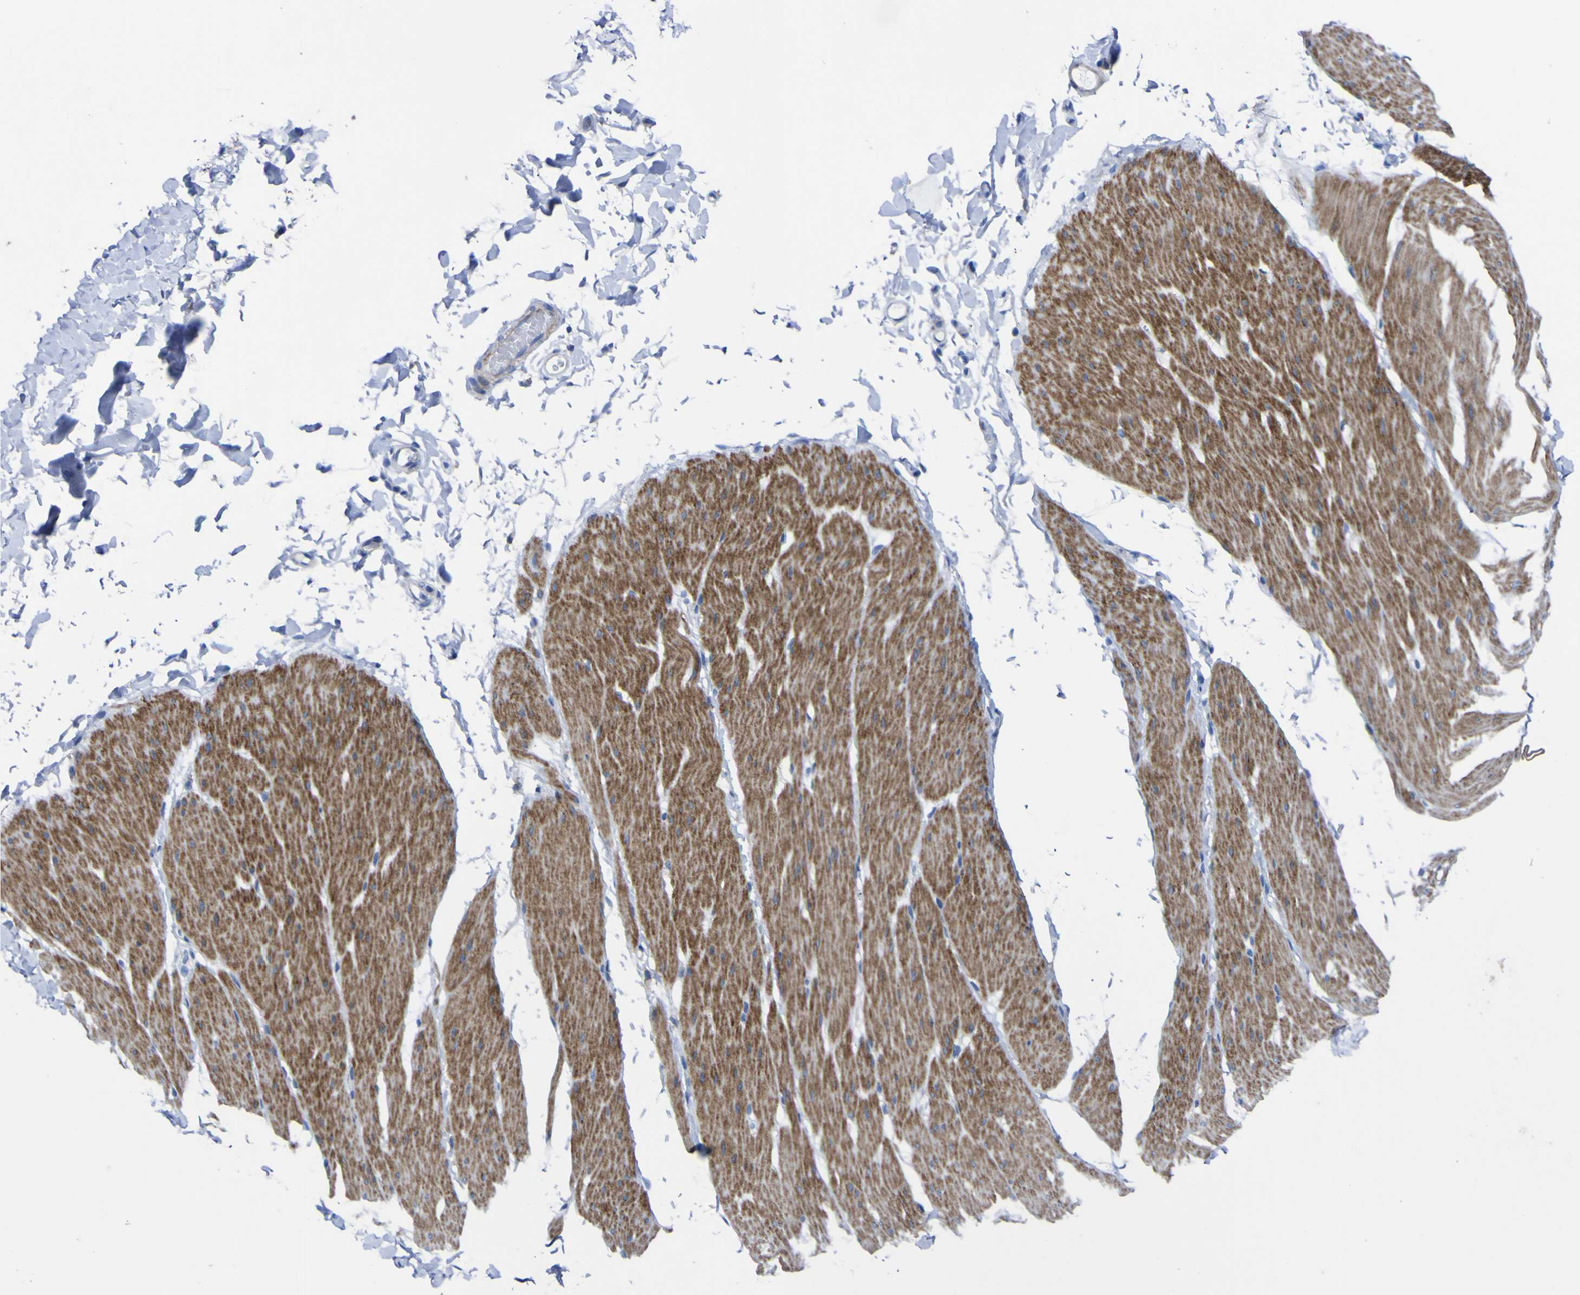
{"staining": {"intensity": "moderate", "quantity": ">75%", "location": "cytoplasmic/membranous"}, "tissue": "smooth muscle", "cell_type": "Smooth muscle cells", "image_type": "normal", "snomed": [{"axis": "morphology", "description": "Normal tissue, NOS"}, {"axis": "topography", "description": "Smooth muscle"}, {"axis": "topography", "description": "Colon"}], "caption": "Immunohistochemical staining of unremarkable human smooth muscle reveals >75% levels of moderate cytoplasmic/membranous protein staining in about >75% of smooth muscle cells.", "gene": "AGO4", "patient": {"sex": "male", "age": 67}}